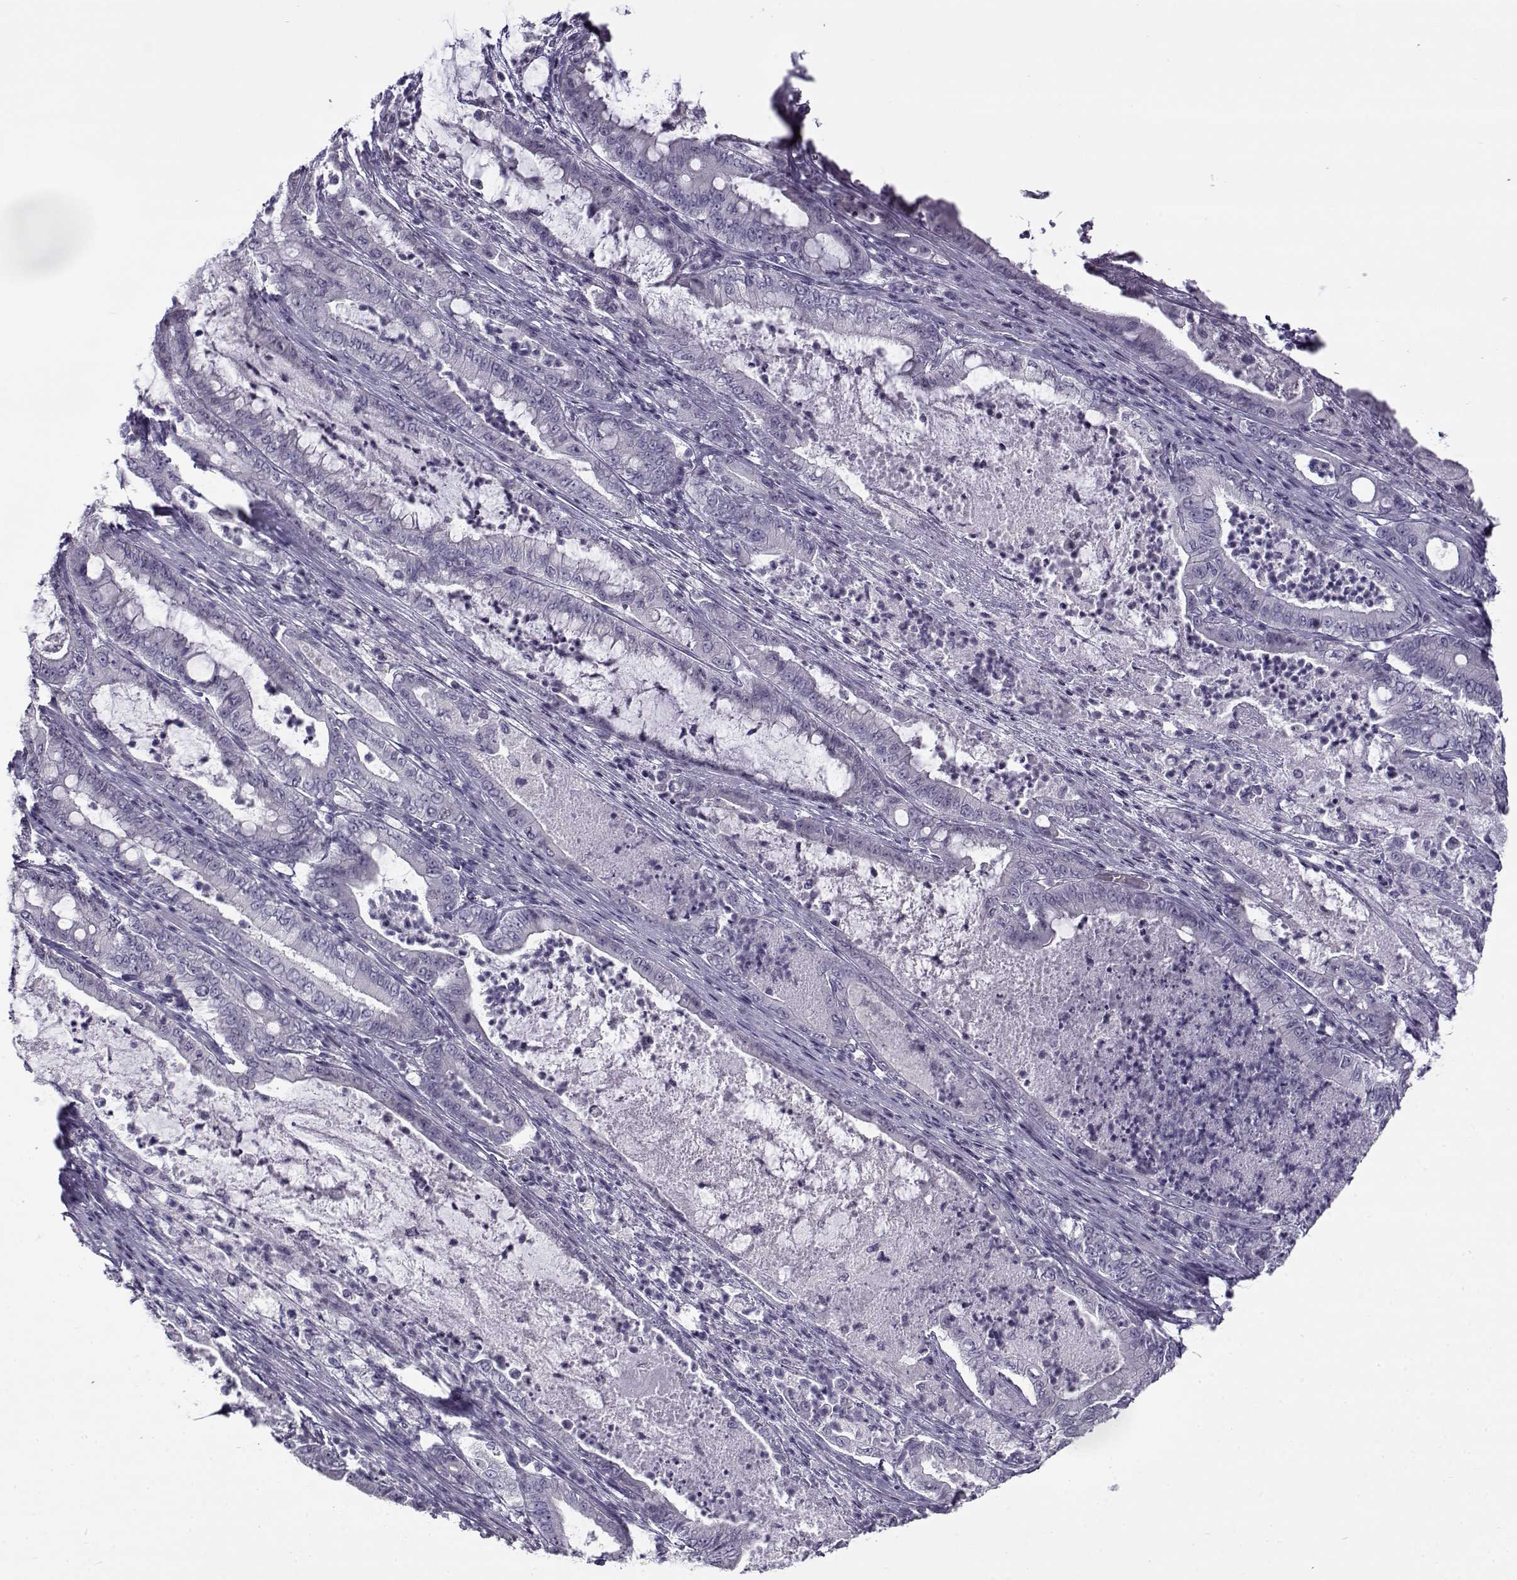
{"staining": {"intensity": "negative", "quantity": "none", "location": "none"}, "tissue": "pancreatic cancer", "cell_type": "Tumor cells", "image_type": "cancer", "snomed": [{"axis": "morphology", "description": "Adenocarcinoma, NOS"}, {"axis": "topography", "description": "Pancreas"}], "caption": "An immunohistochemistry image of pancreatic adenocarcinoma is shown. There is no staining in tumor cells of pancreatic adenocarcinoma.", "gene": "TEX55", "patient": {"sex": "male", "age": 71}}